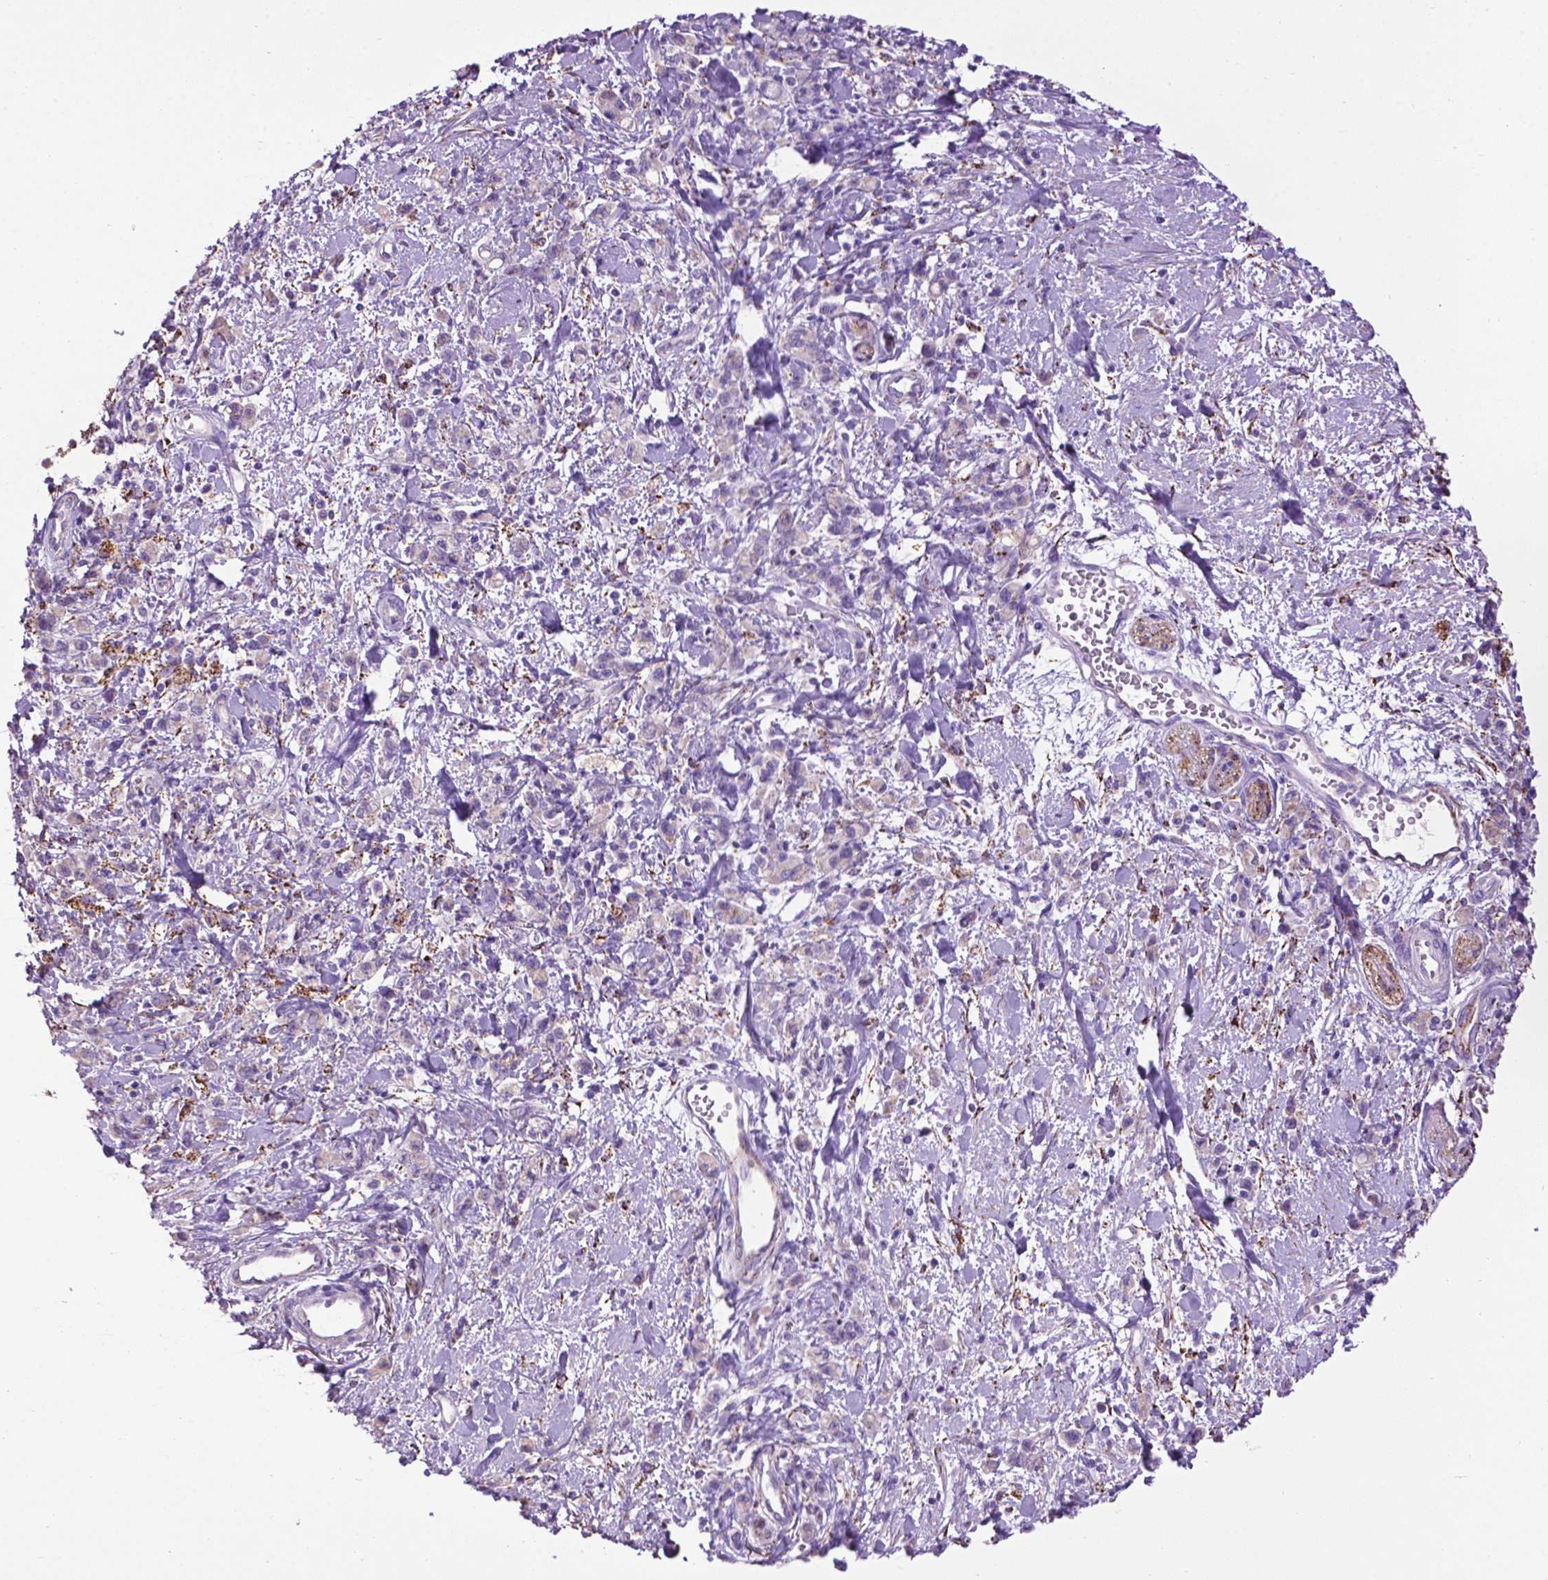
{"staining": {"intensity": "negative", "quantity": "none", "location": "none"}, "tissue": "stomach cancer", "cell_type": "Tumor cells", "image_type": "cancer", "snomed": [{"axis": "morphology", "description": "Adenocarcinoma, NOS"}, {"axis": "topography", "description": "Stomach"}], "caption": "DAB (3,3'-diaminobenzidine) immunohistochemical staining of human stomach cancer demonstrates no significant expression in tumor cells.", "gene": "TMEM132E", "patient": {"sex": "male", "age": 77}}